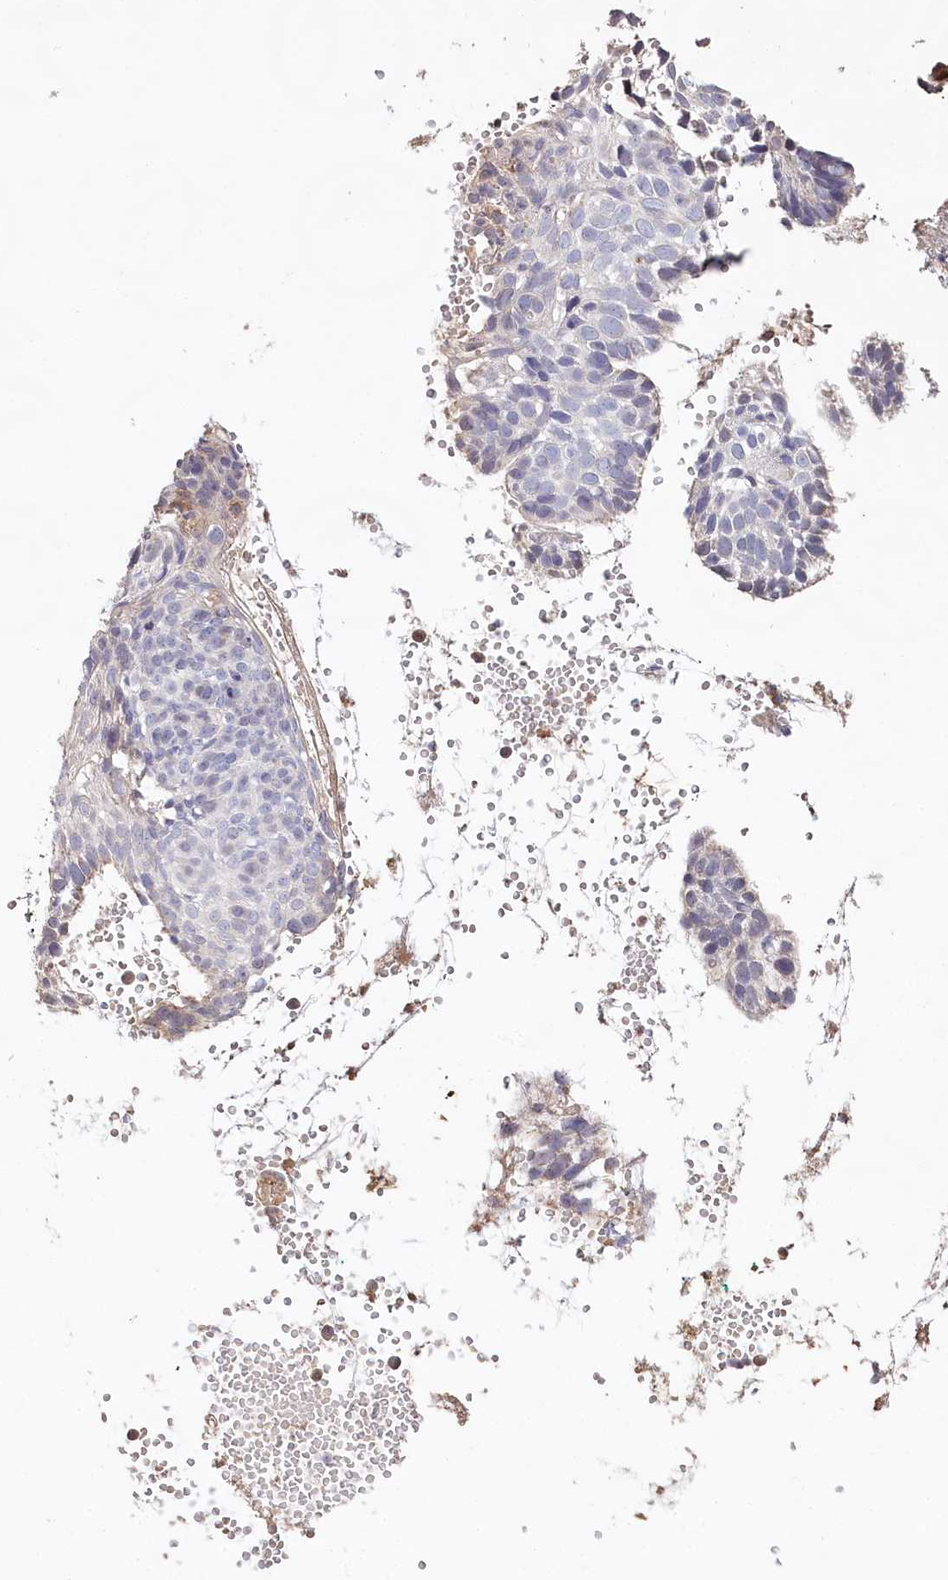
{"staining": {"intensity": "negative", "quantity": "none", "location": "none"}, "tissue": "skin cancer", "cell_type": "Tumor cells", "image_type": "cancer", "snomed": [{"axis": "morphology", "description": "Normal tissue, NOS"}, {"axis": "morphology", "description": "Basal cell carcinoma"}, {"axis": "topography", "description": "Skin"}], "caption": "Human skin cancer (basal cell carcinoma) stained for a protein using IHC reveals no expression in tumor cells.", "gene": "RBP5", "patient": {"sex": "male", "age": 66}}